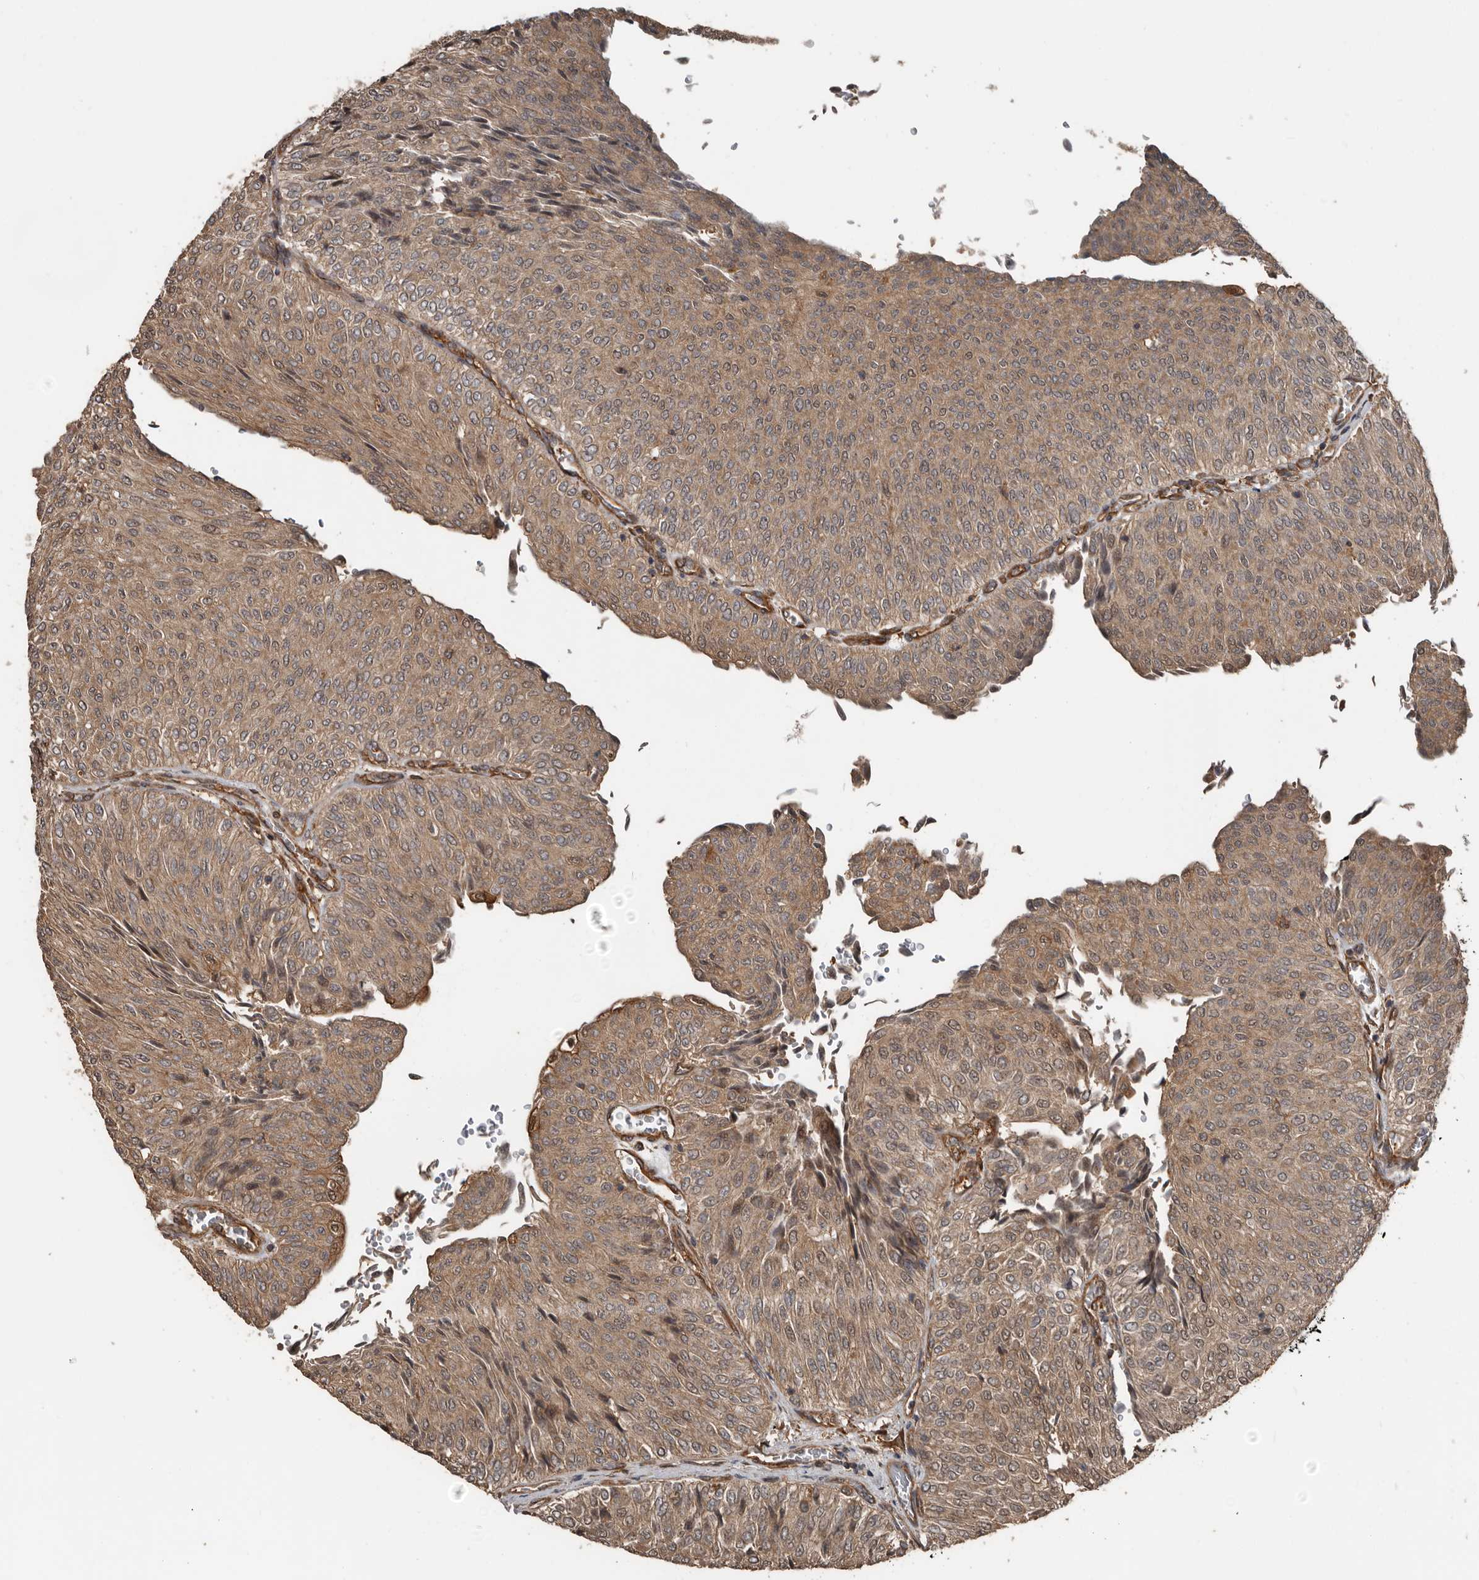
{"staining": {"intensity": "weak", "quantity": ">75%", "location": "cytoplasmic/membranous"}, "tissue": "urothelial cancer", "cell_type": "Tumor cells", "image_type": "cancer", "snomed": [{"axis": "morphology", "description": "Urothelial carcinoma, Low grade"}, {"axis": "topography", "description": "Urinary bladder"}], "caption": "High-magnification brightfield microscopy of urothelial cancer stained with DAB (brown) and counterstained with hematoxylin (blue). tumor cells exhibit weak cytoplasmic/membranous staining is seen in about>75% of cells.", "gene": "EXOC3L1", "patient": {"sex": "male", "age": 78}}